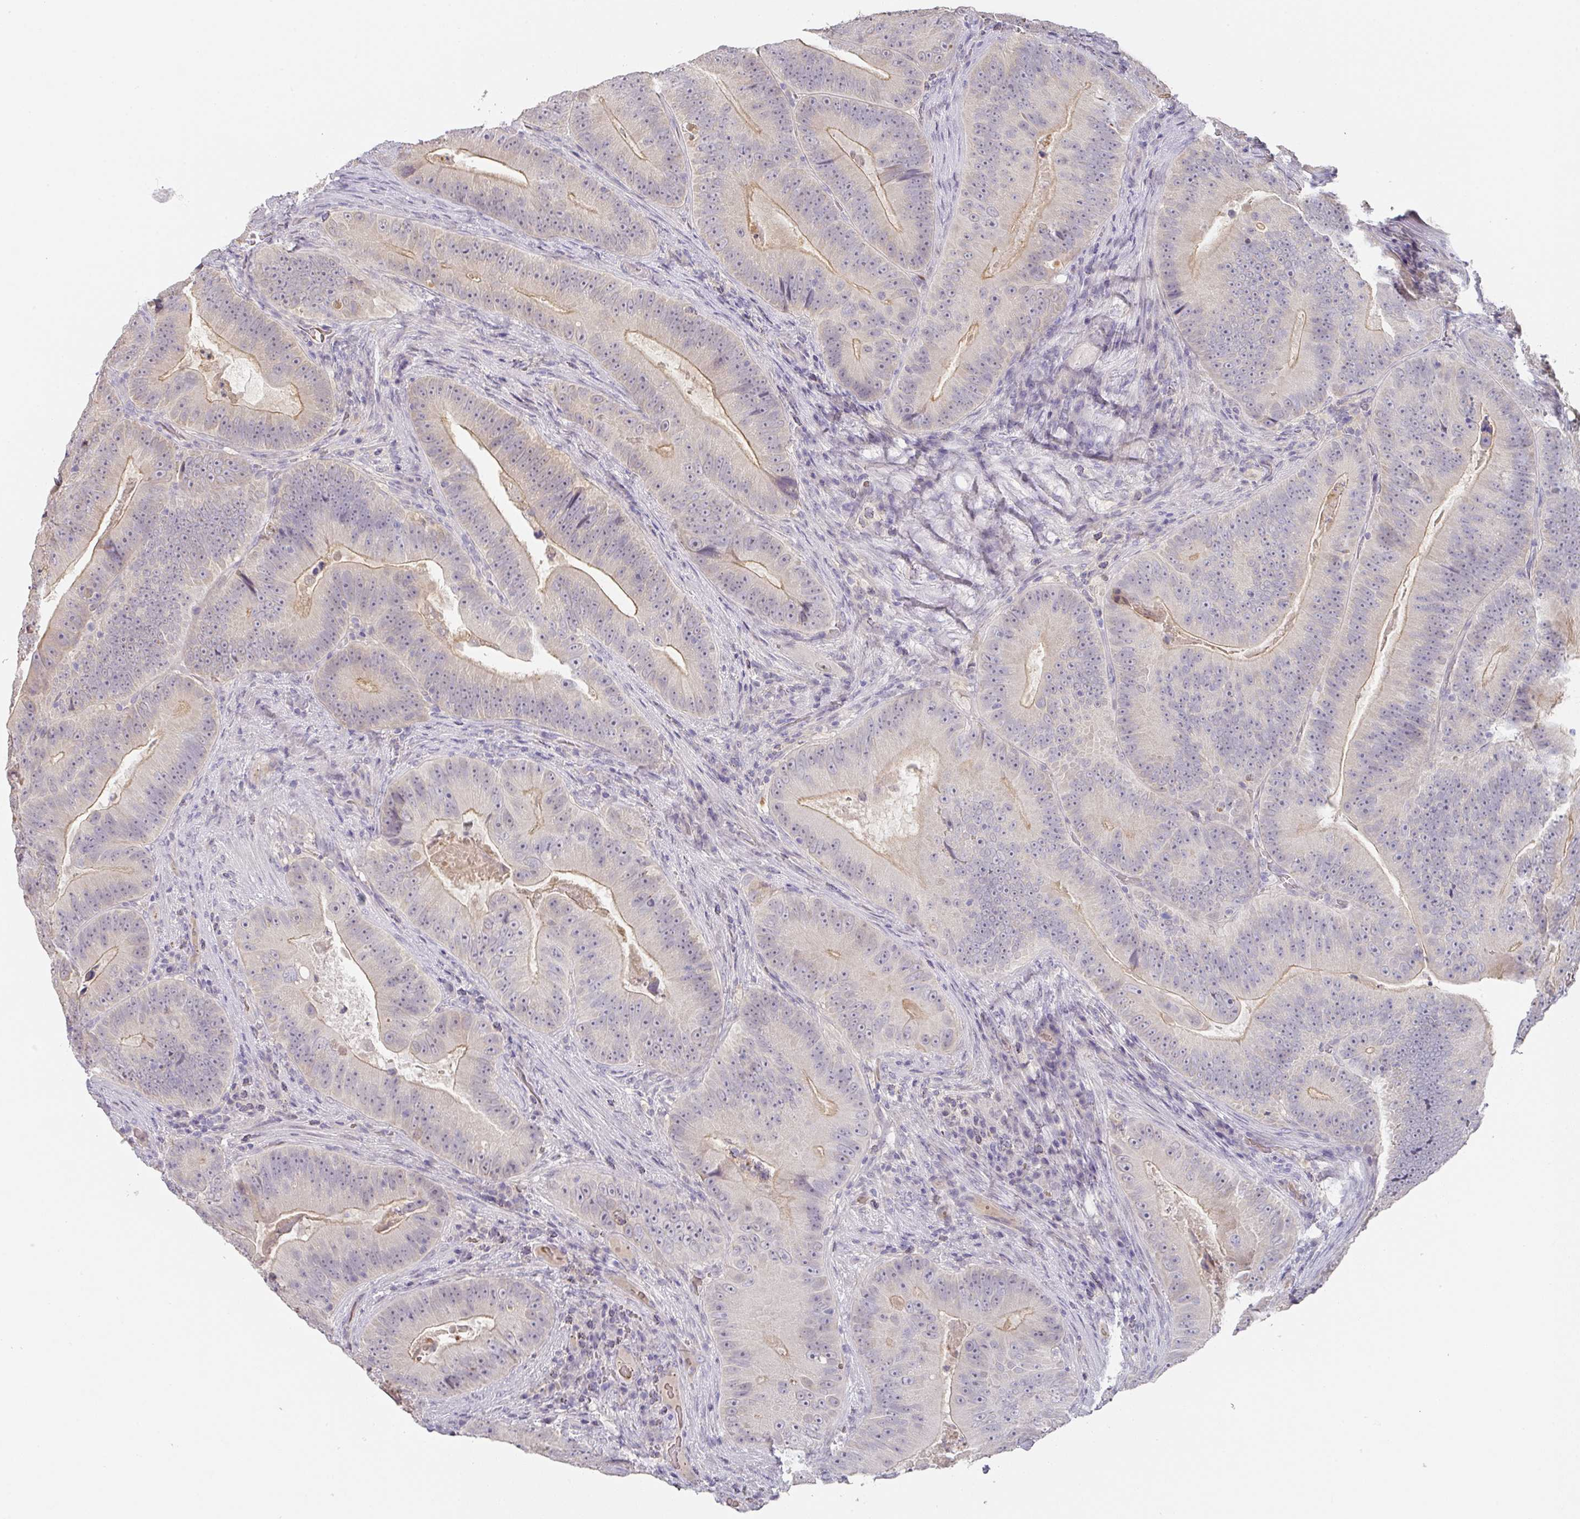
{"staining": {"intensity": "weak", "quantity": "25%-75%", "location": "cytoplasmic/membranous"}, "tissue": "colorectal cancer", "cell_type": "Tumor cells", "image_type": "cancer", "snomed": [{"axis": "morphology", "description": "Adenocarcinoma, NOS"}, {"axis": "topography", "description": "Colon"}], "caption": "Weak cytoplasmic/membranous expression is identified in about 25%-75% of tumor cells in colorectal cancer (adenocarcinoma).", "gene": "FOXN4", "patient": {"sex": "female", "age": 86}}